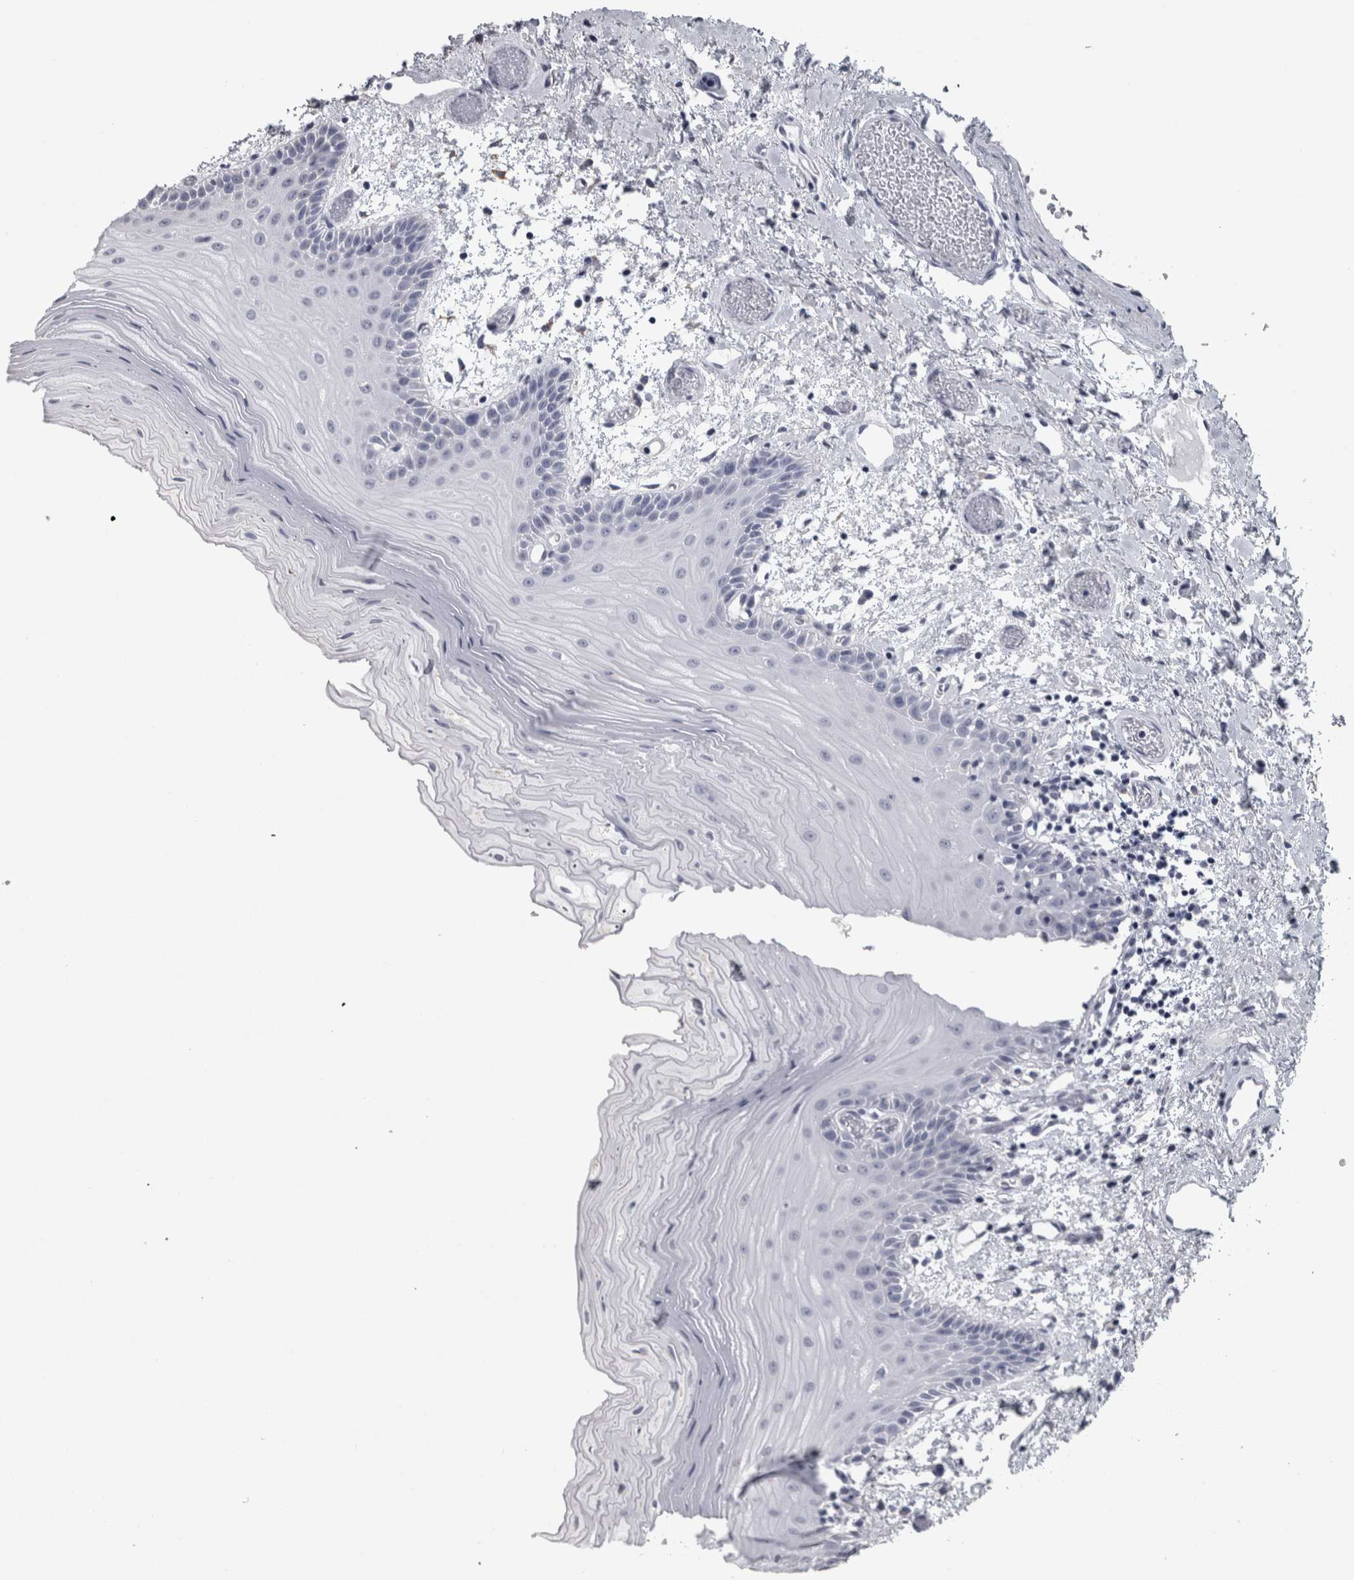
{"staining": {"intensity": "negative", "quantity": "none", "location": "none"}, "tissue": "oral mucosa", "cell_type": "Squamous epithelial cells", "image_type": "normal", "snomed": [{"axis": "morphology", "description": "Normal tissue, NOS"}, {"axis": "topography", "description": "Oral tissue"}], "caption": "This image is of unremarkable oral mucosa stained with immunohistochemistry (IHC) to label a protein in brown with the nuclei are counter-stained blue. There is no expression in squamous epithelial cells.", "gene": "DBT", "patient": {"sex": "male", "age": 52}}